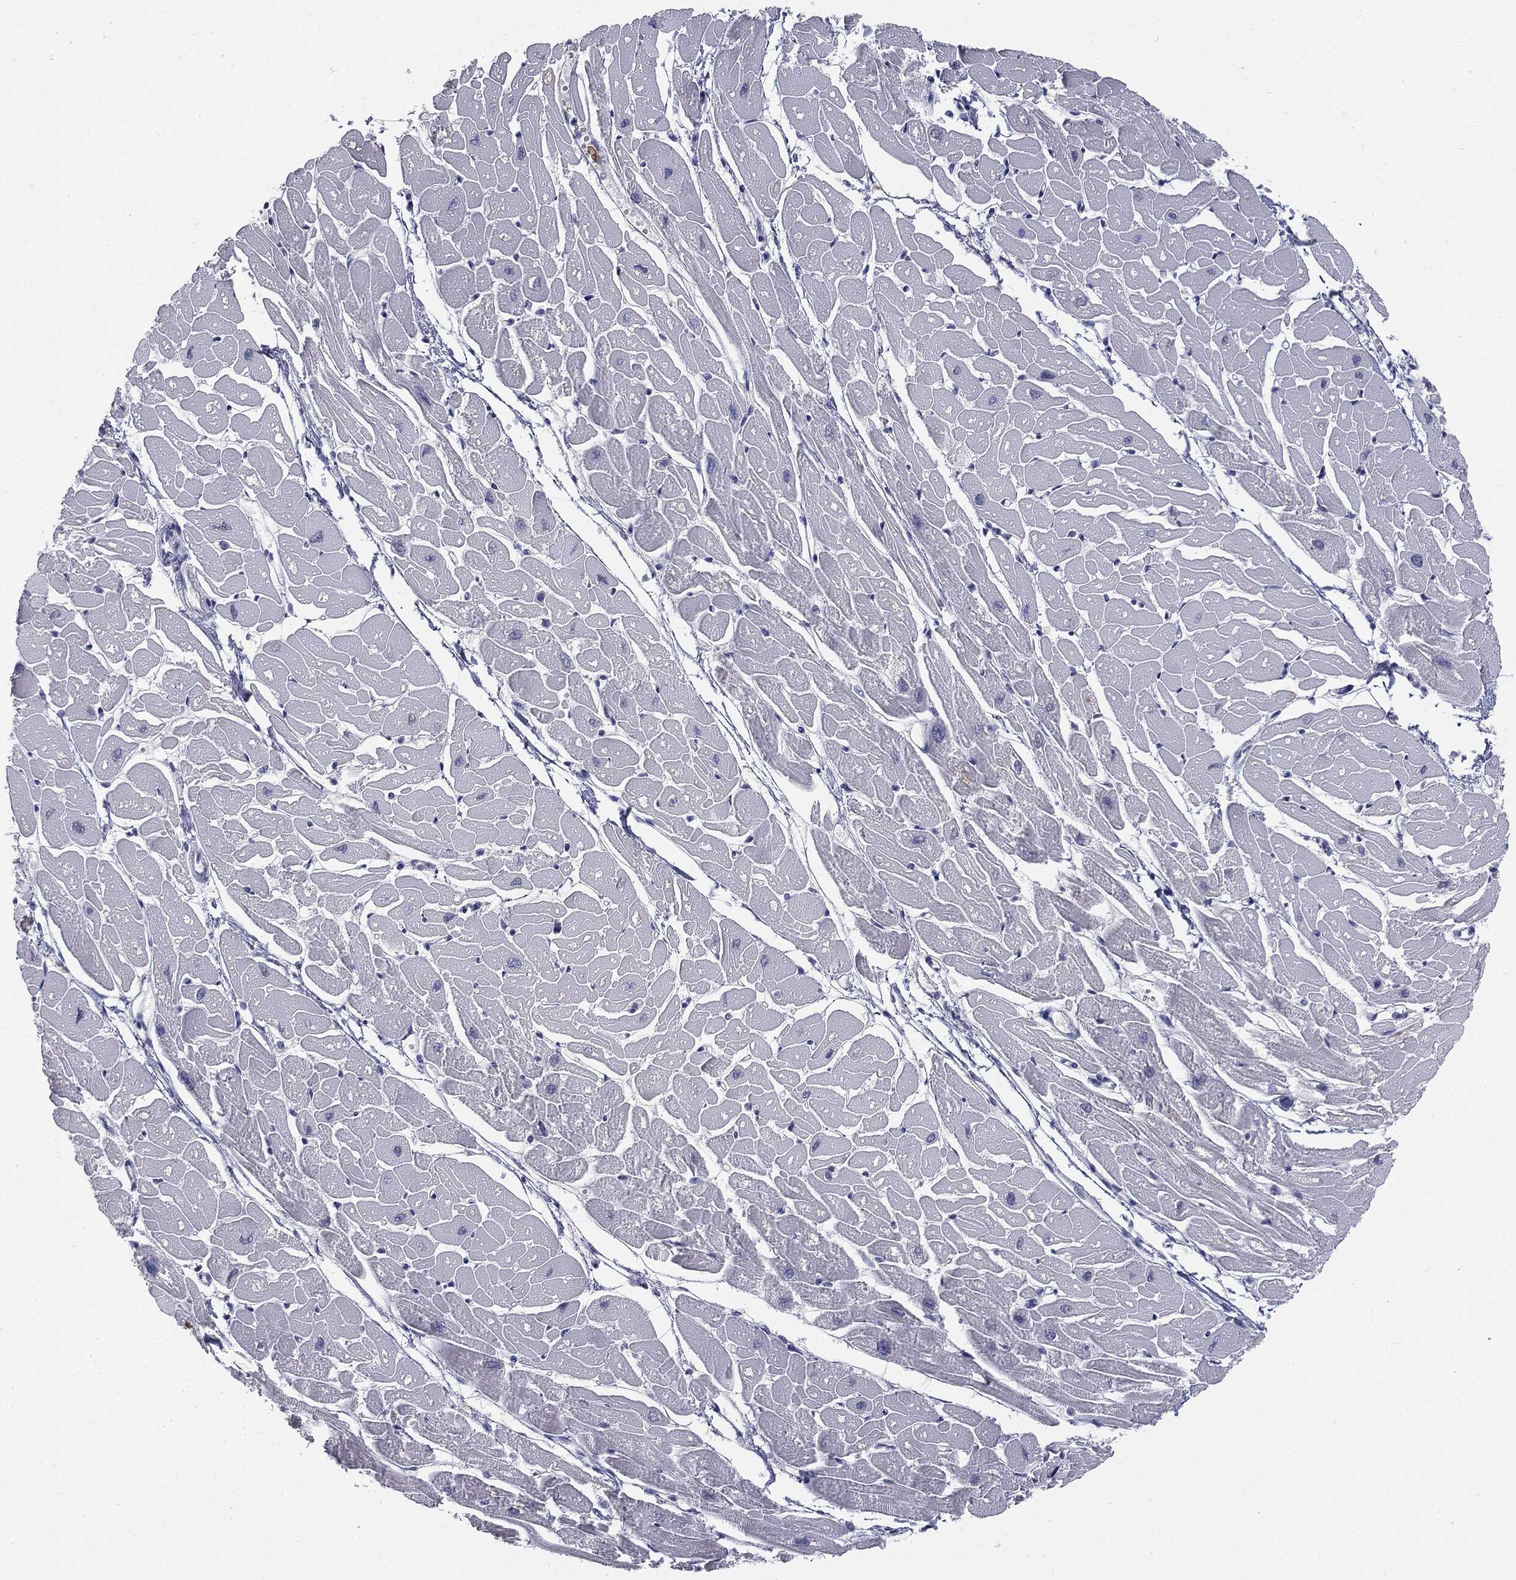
{"staining": {"intensity": "negative", "quantity": "none", "location": "none"}, "tissue": "heart muscle", "cell_type": "Cardiomyocytes", "image_type": "normal", "snomed": [{"axis": "morphology", "description": "Normal tissue, NOS"}, {"axis": "topography", "description": "Heart"}], "caption": "This is a micrograph of immunohistochemistry staining of unremarkable heart muscle, which shows no staining in cardiomyocytes. (Brightfield microscopy of DAB IHC at high magnification).", "gene": "MUC1", "patient": {"sex": "male", "age": 57}}